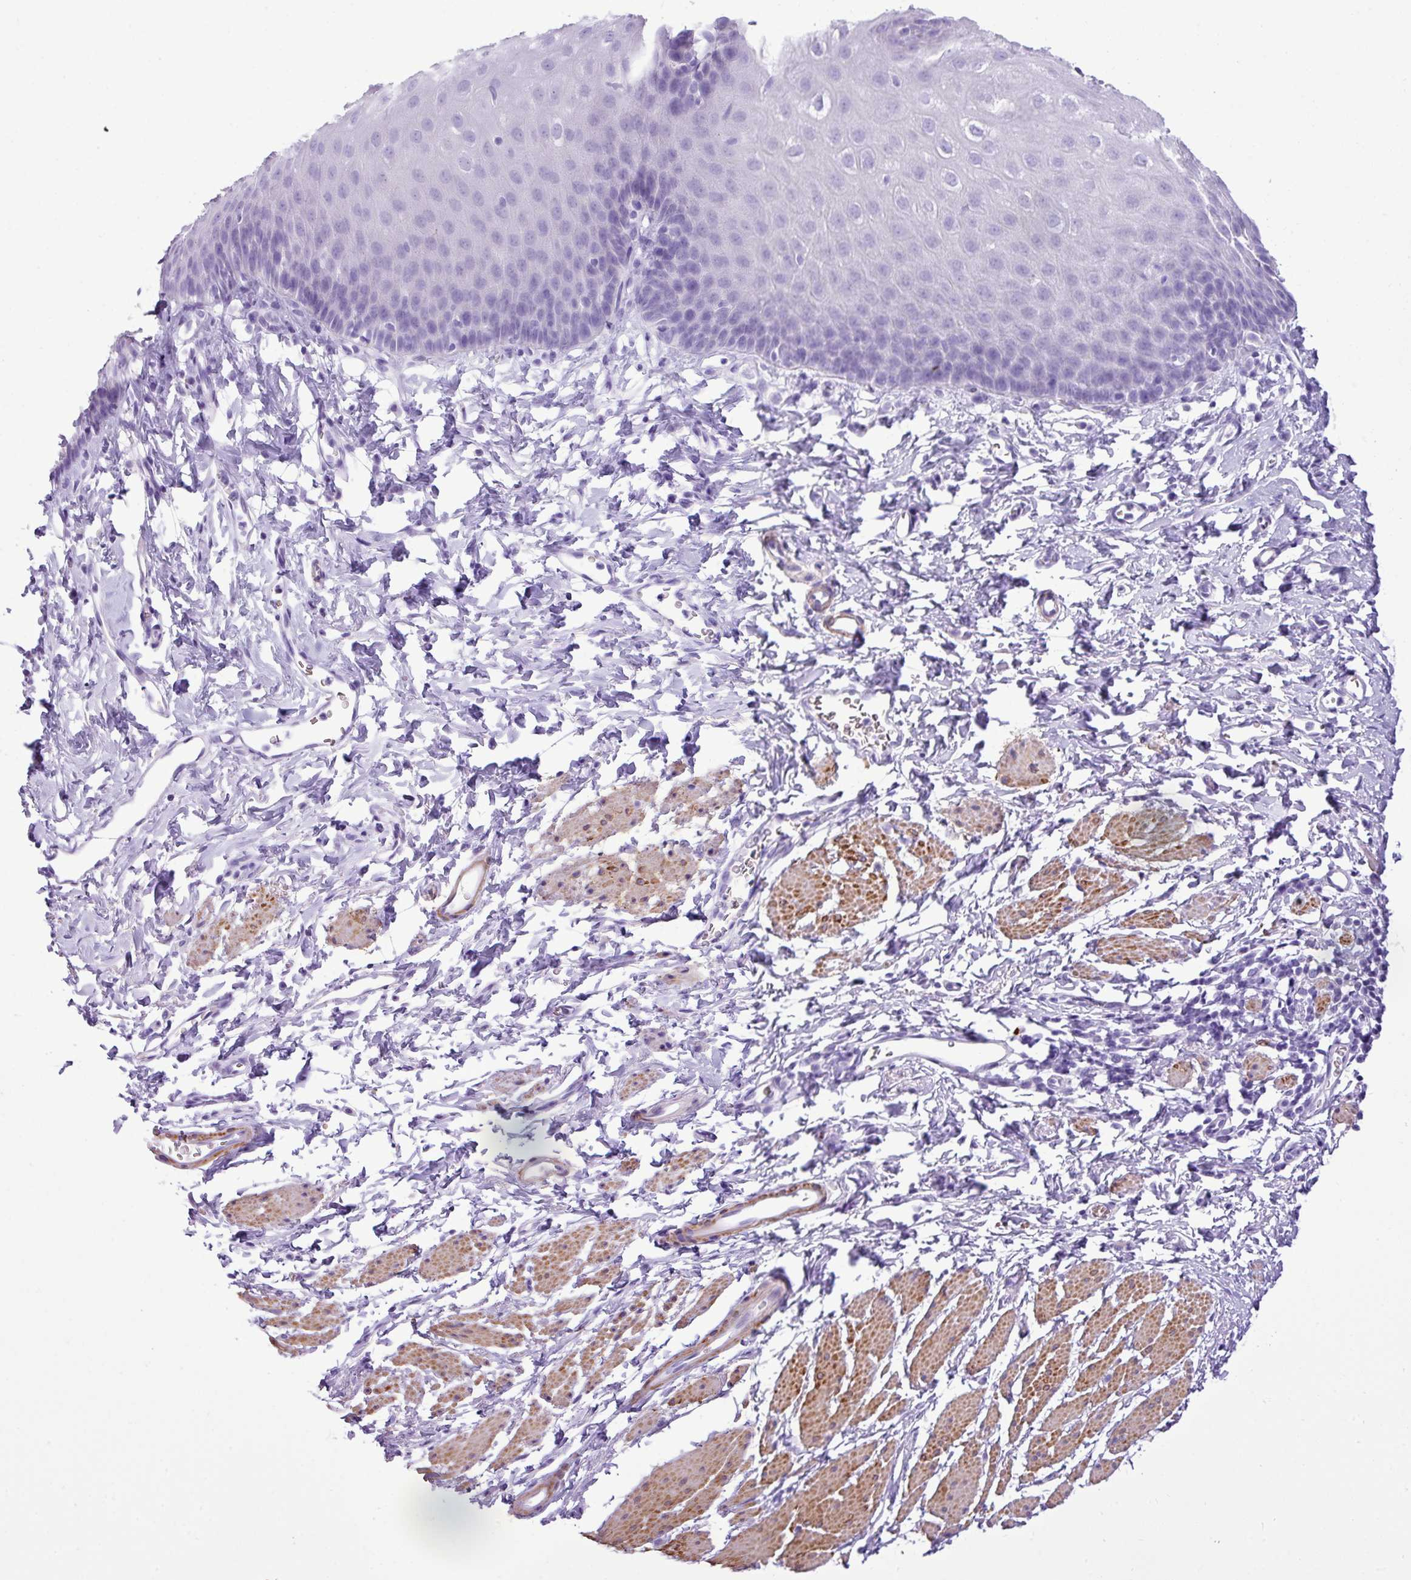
{"staining": {"intensity": "negative", "quantity": "none", "location": "none"}, "tissue": "esophagus", "cell_type": "Squamous epithelial cells", "image_type": "normal", "snomed": [{"axis": "morphology", "description": "Normal tissue, NOS"}, {"axis": "topography", "description": "Esophagus"}], "caption": "Human esophagus stained for a protein using immunohistochemistry demonstrates no staining in squamous epithelial cells.", "gene": "ZSCAN5A", "patient": {"sex": "male", "age": 70}}